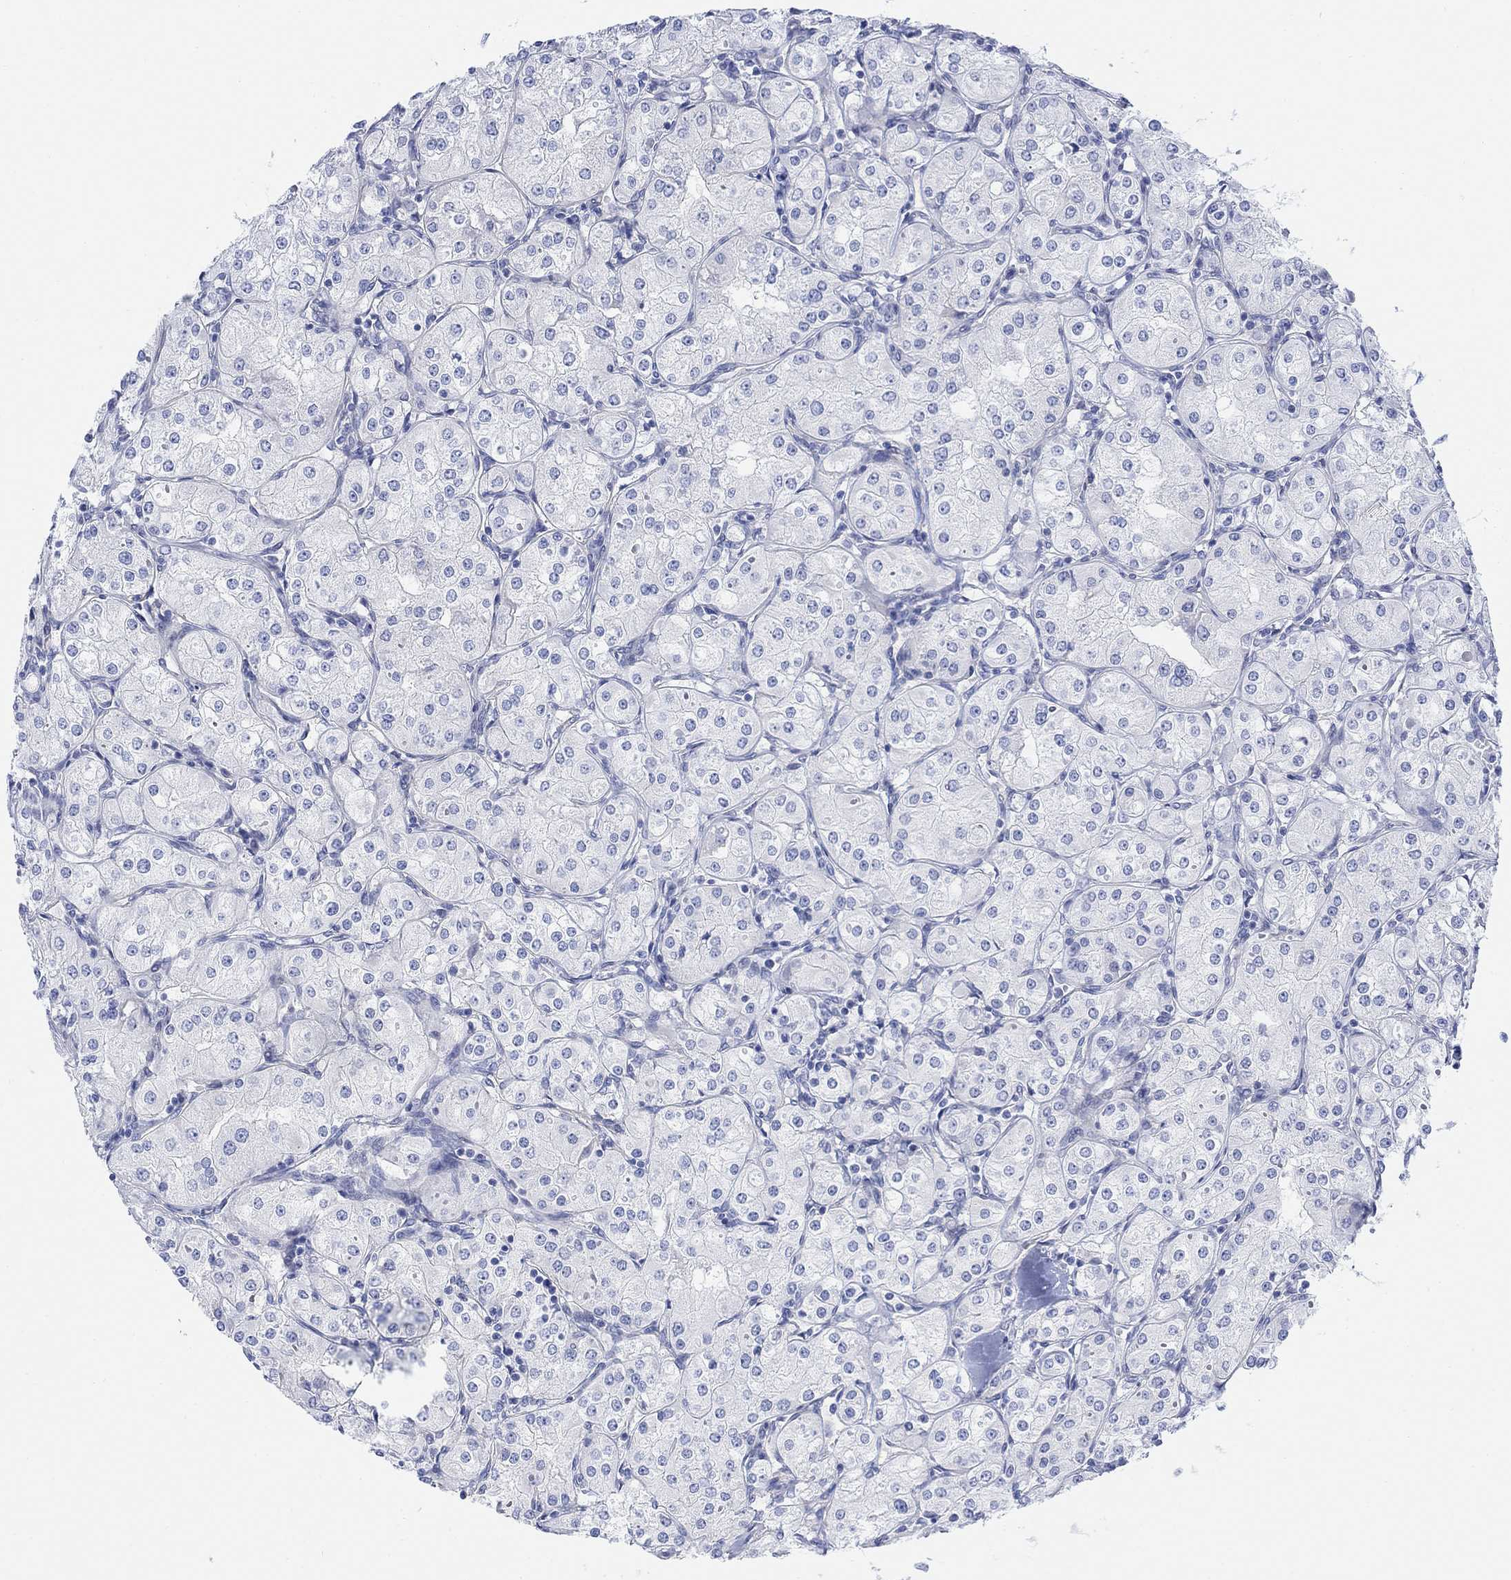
{"staining": {"intensity": "negative", "quantity": "none", "location": "none"}, "tissue": "renal cancer", "cell_type": "Tumor cells", "image_type": "cancer", "snomed": [{"axis": "morphology", "description": "Adenocarcinoma, NOS"}, {"axis": "topography", "description": "Kidney"}], "caption": "A high-resolution micrograph shows IHC staining of renal cancer, which shows no significant expression in tumor cells.", "gene": "TLDC2", "patient": {"sex": "male", "age": 77}}